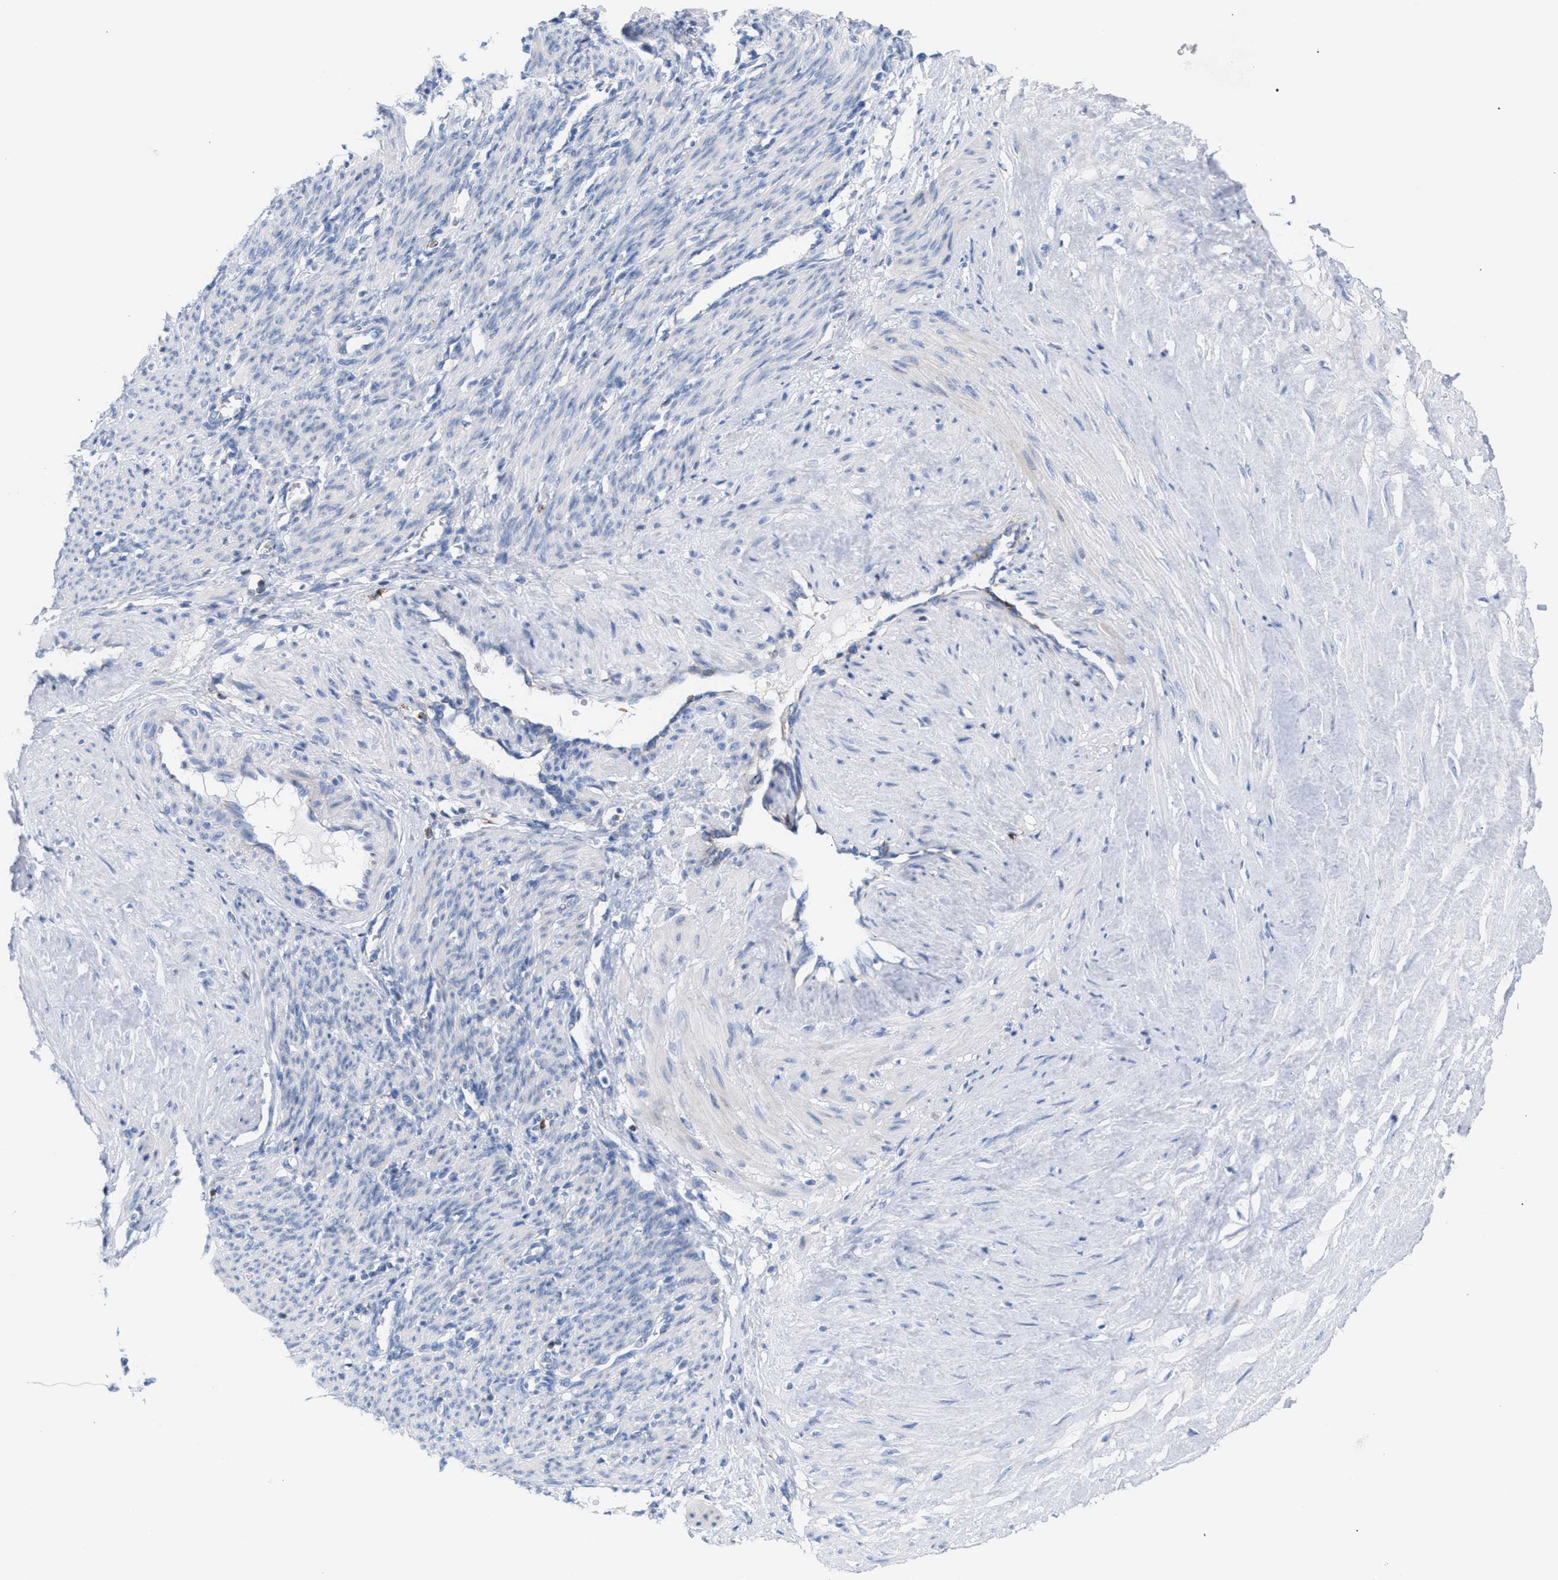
{"staining": {"intensity": "negative", "quantity": "none", "location": "none"}, "tissue": "smooth muscle", "cell_type": "Smooth muscle cells", "image_type": "normal", "snomed": [{"axis": "morphology", "description": "Normal tissue, NOS"}, {"axis": "topography", "description": "Endometrium"}], "caption": "Immunohistochemistry (IHC) micrograph of normal smooth muscle stained for a protein (brown), which reveals no positivity in smooth muscle cells. Brightfield microscopy of immunohistochemistry (IHC) stained with DAB (3,3'-diaminobenzidine) (brown) and hematoxylin (blue), captured at high magnification.", "gene": "TACC3", "patient": {"sex": "female", "age": 33}}